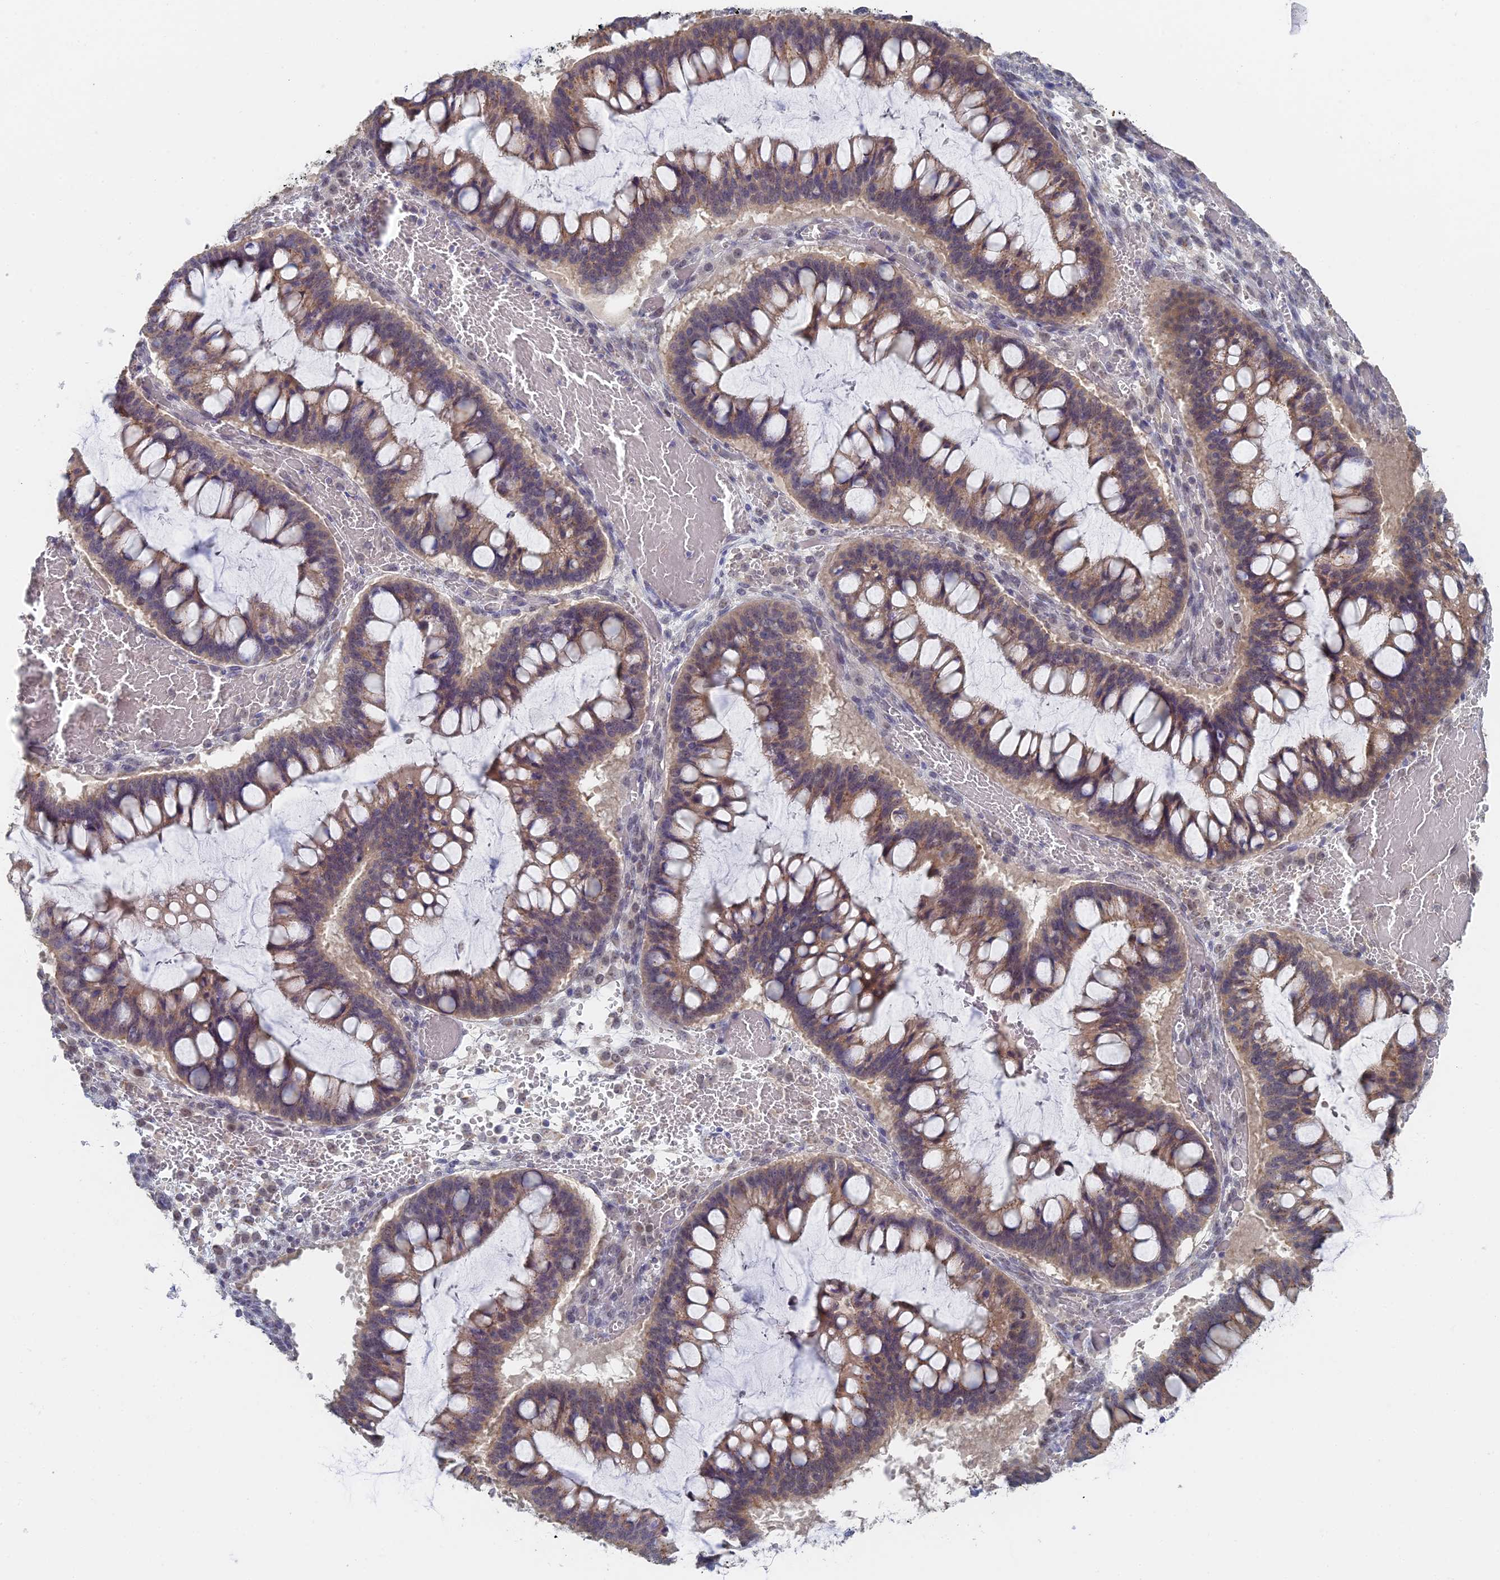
{"staining": {"intensity": "weak", "quantity": ">75%", "location": "cytoplasmic/membranous"}, "tissue": "ovarian cancer", "cell_type": "Tumor cells", "image_type": "cancer", "snomed": [{"axis": "morphology", "description": "Cystadenocarcinoma, mucinous, NOS"}, {"axis": "topography", "description": "Ovary"}], "caption": "A high-resolution histopathology image shows immunohistochemistry (IHC) staining of ovarian cancer (mucinous cystadenocarcinoma), which shows weak cytoplasmic/membranous staining in approximately >75% of tumor cells. The staining was performed using DAB (3,3'-diaminobenzidine), with brown indicating positive protein expression. Nuclei are stained blue with hematoxylin.", "gene": "GPATCH1", "patient": {"sex": "female", "age": 73}}